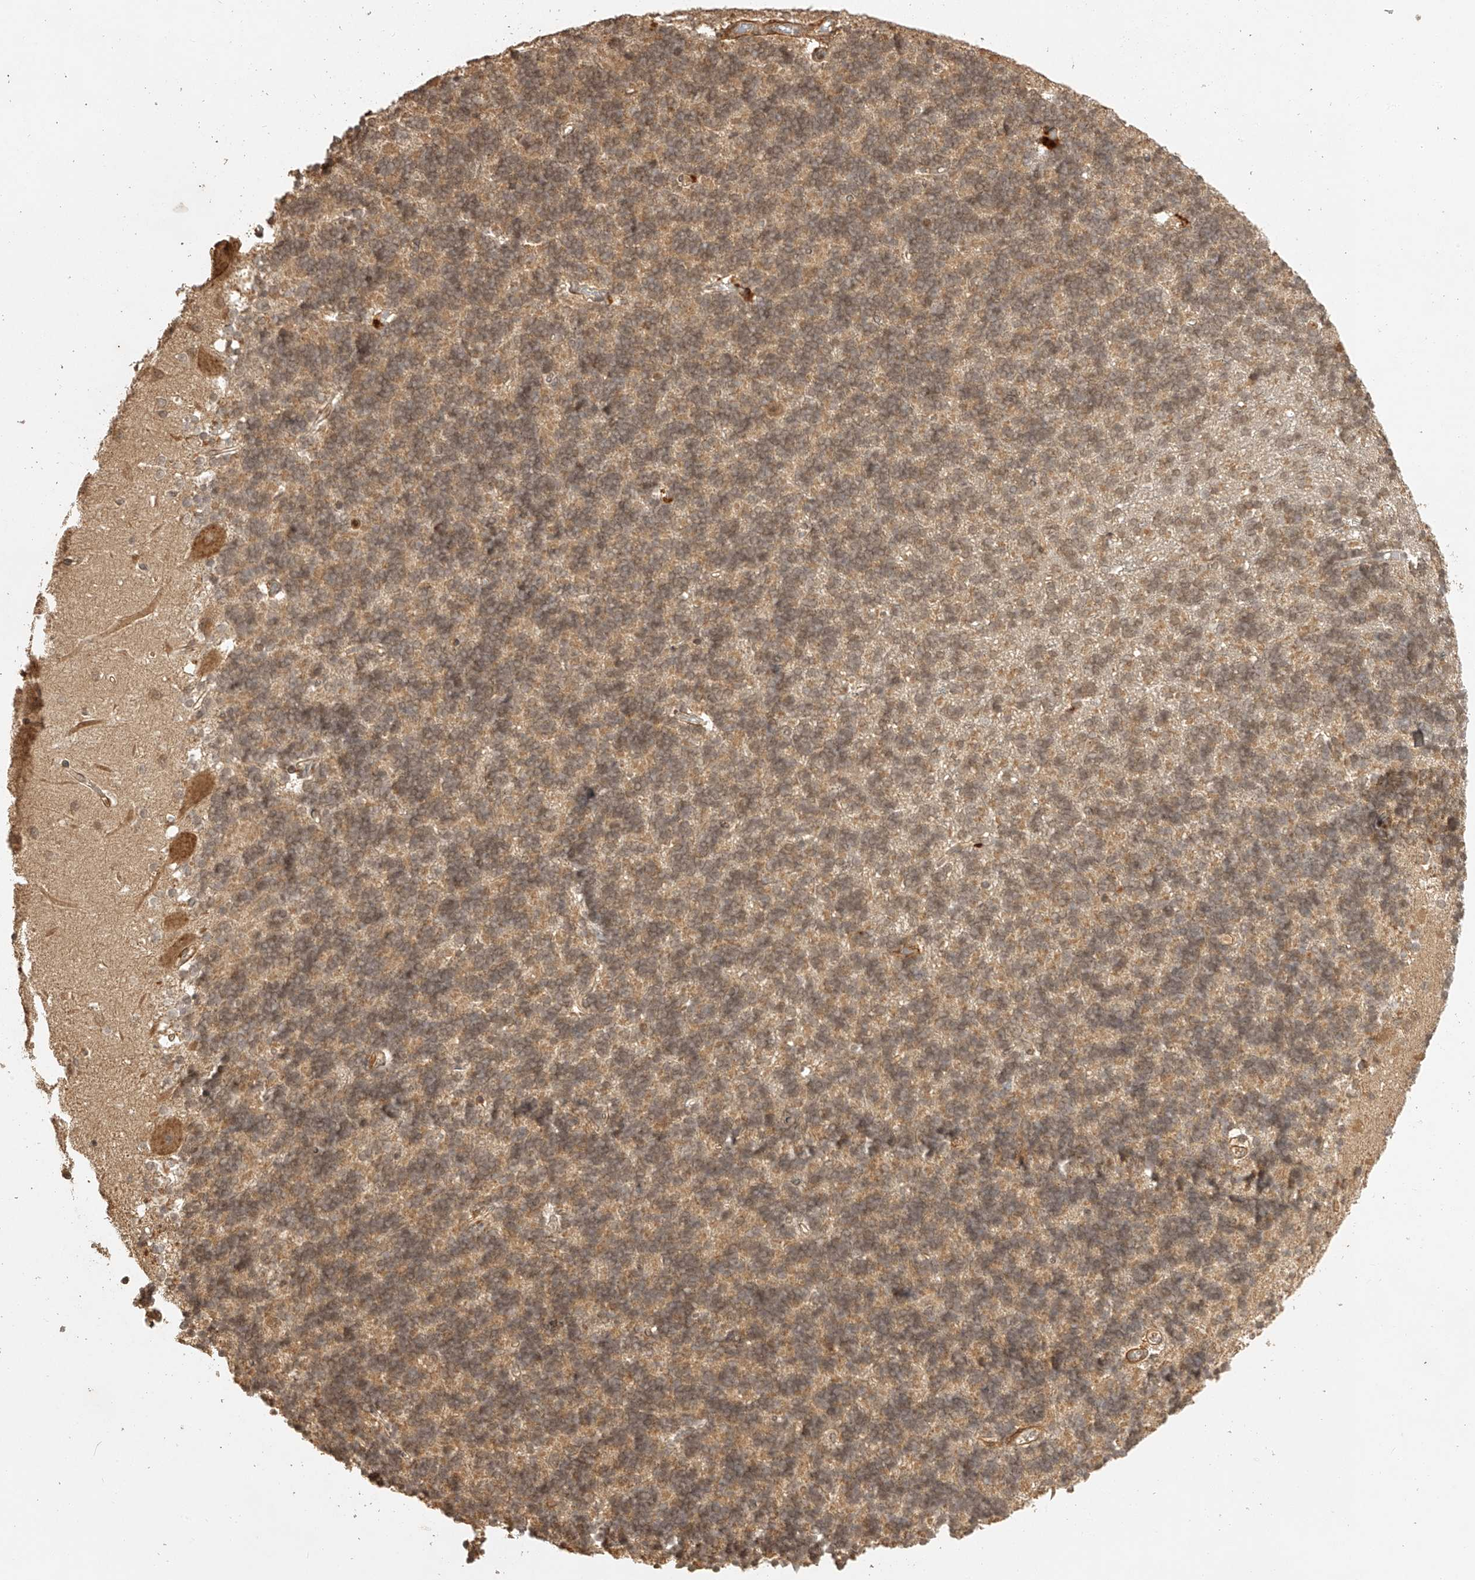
{"staining": {"intensity": "moderate", "quantity": ">75%", "location": "cytoplasmic/membranous"}, "tissue": "cerebellum", "cell_type": "Cells in granular layer", "image_type": "normal", "snomed": [{"axis": "morphology", "description": "Normal tissue, NOS"}, {"axis": "topography", "description": "Cerebellum"}], "caption": "Immunohistochemical staining of normal human cerebellum demonstrates moderate cytoplasmic/membranous protein positivity in about >75% of cells in granular layer. Nuclei are stained in blue.", "gene": "BCL2L11", "patient": {"sex": "male", "age": 37}}